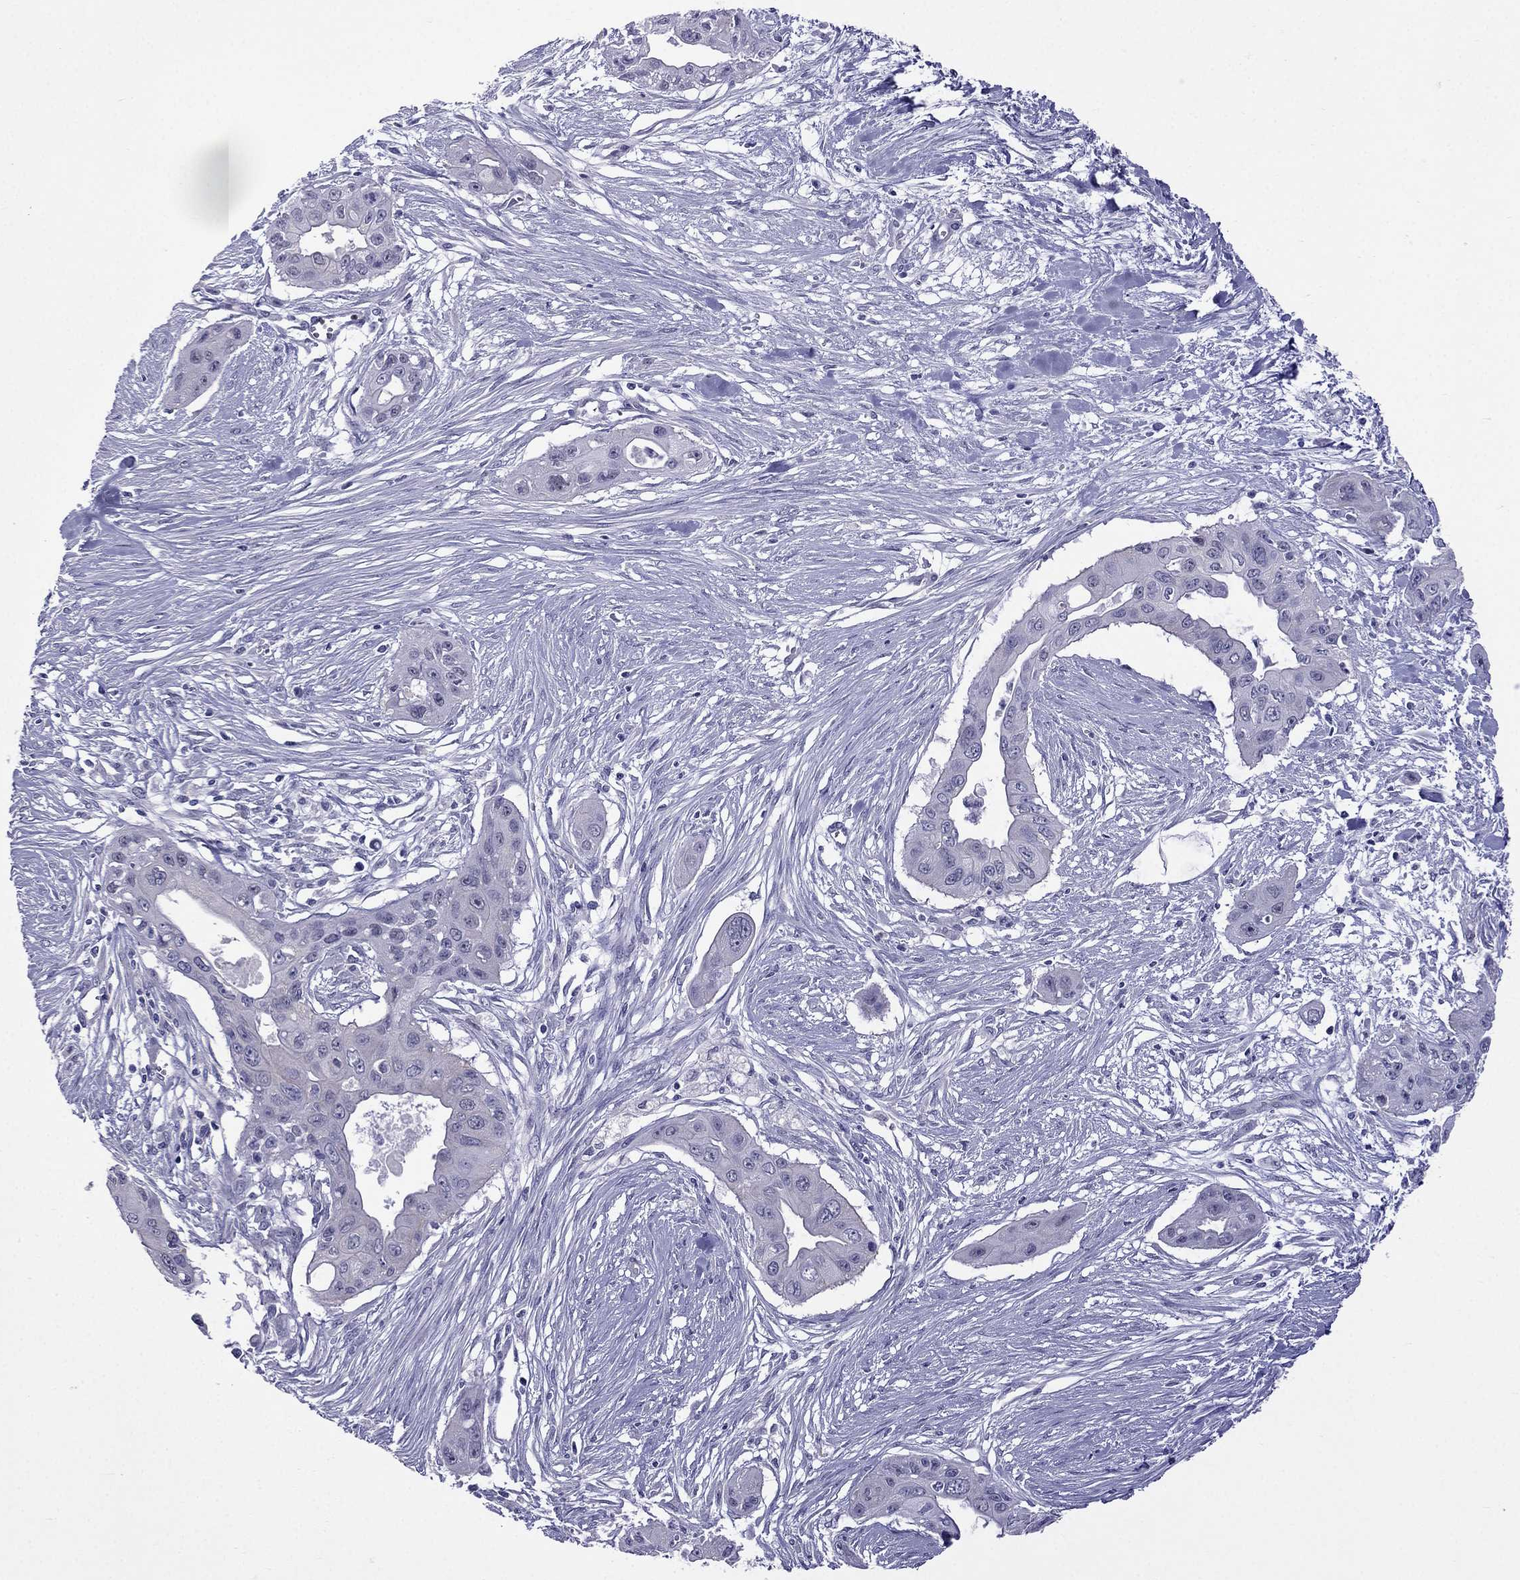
{"staining": {"intensity": "negative", "quantity": "none", "location": "none"}, "tissue": "pancreatic cancer", "cell_type": "Tumor cells", "image_type": "cancer", "snomed": [{"axis": "morphology", "description": "Adenocarcinoma, NOS"}, {"axis": "topography", "description": "Pancreas"}], "caption": "This is an IHC image of pancreatic cancer (adenocarcinoma). There is no expression in tumor cells.", "gene": "MGP", "patient": {"sex": "male", "age": 60}}